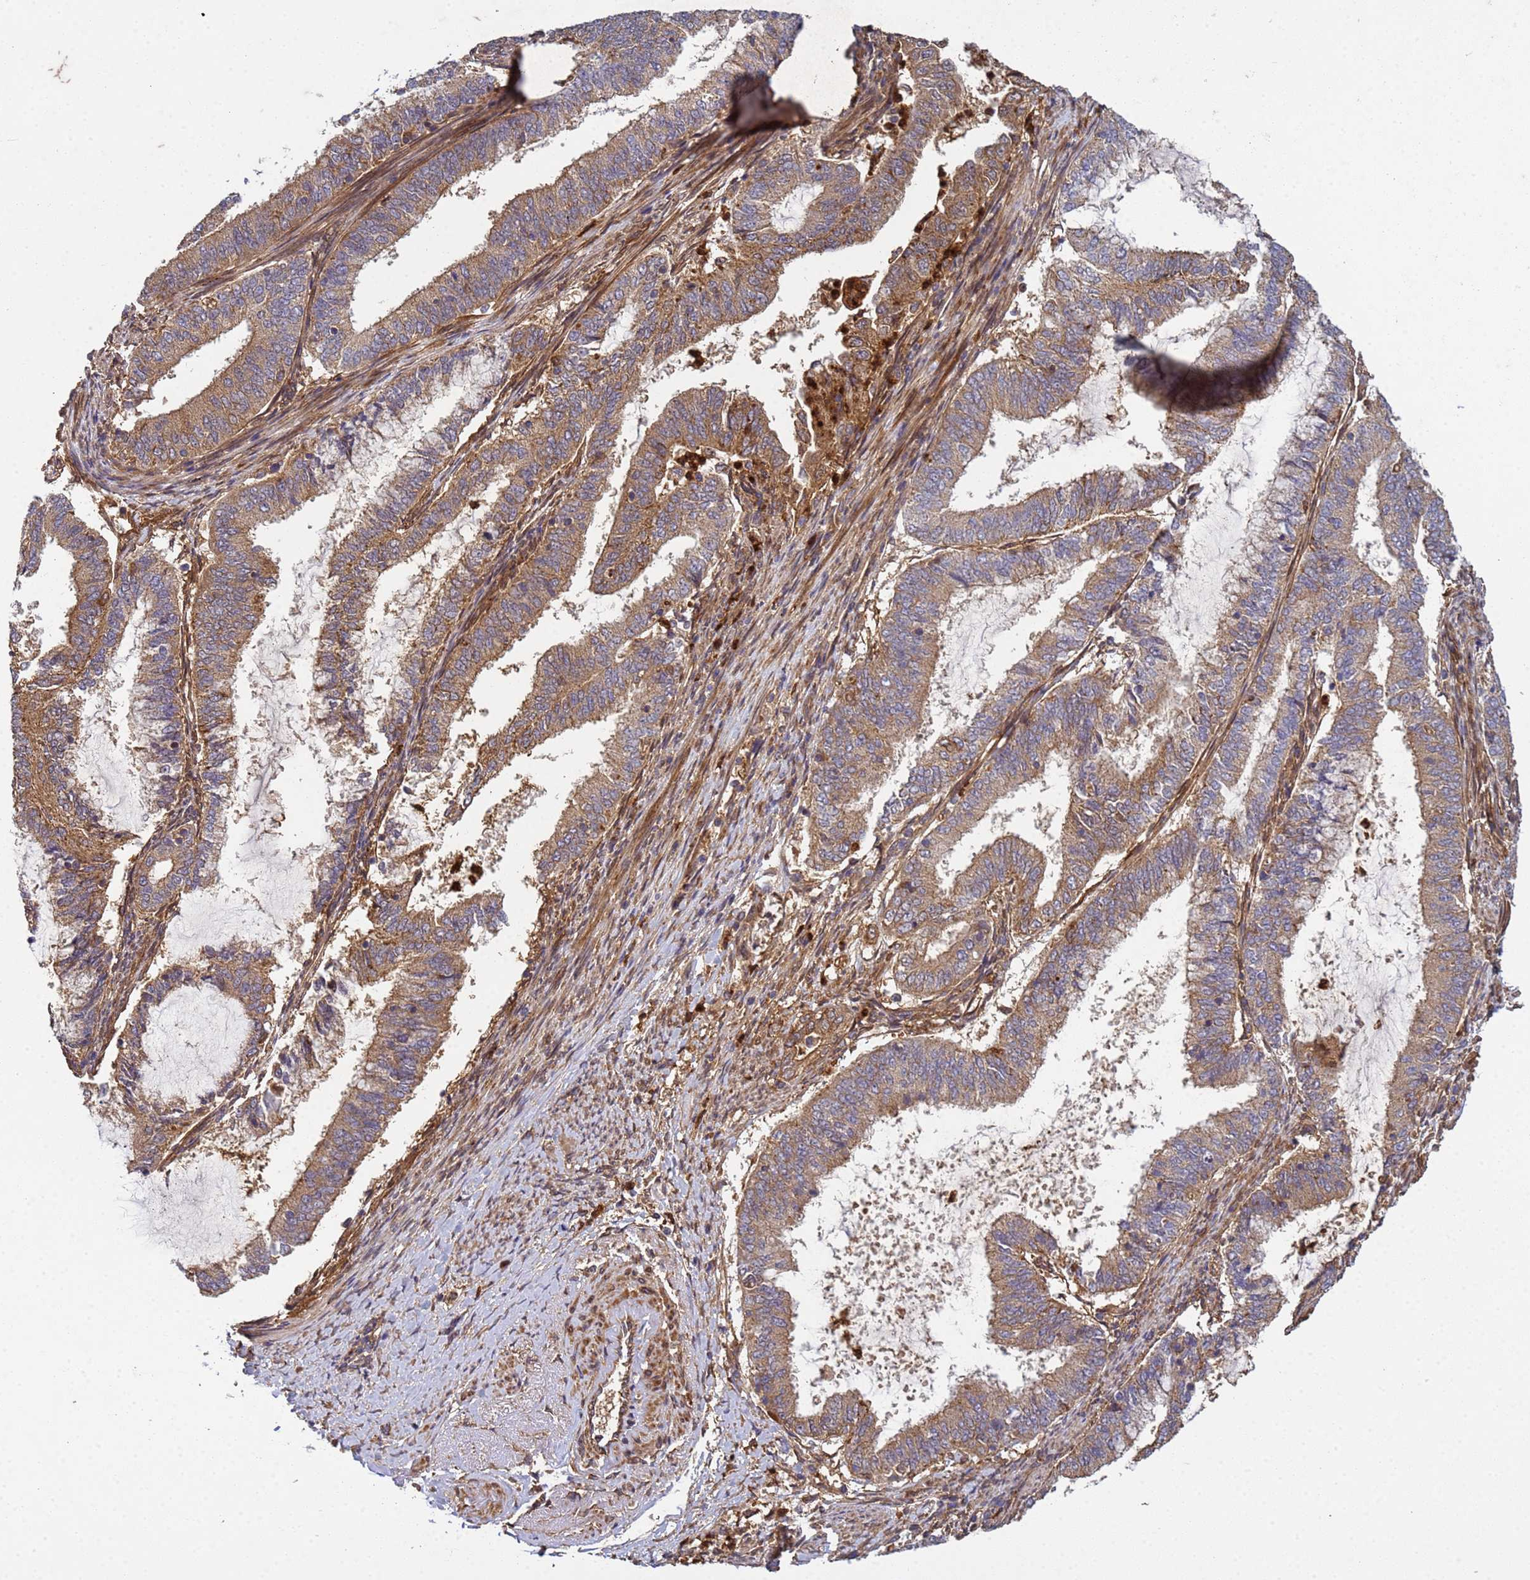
{"staining": {"intensity": "moderate", "quantity": ">75%", "location": "cytoplasmic/membranous"}, "tissue": "endometrial cancer", "cell_type": "Tumor cells", "image_type": "cancer", "snomed": [{"axis": "morphology", "description": "Adenocarcinoma, NOS"}, {"axis": "topography", "description": "Endometrium"}], "caption": "An image showing moderate cytoplasmic/membranous staining in about >75% of tumor cells in endometrial cancer (adenocarcinoma), as visualized by brown immunohistochemical staining.", "gene": "C8orf34", "patient": {"sex": "female", "age": 51}}